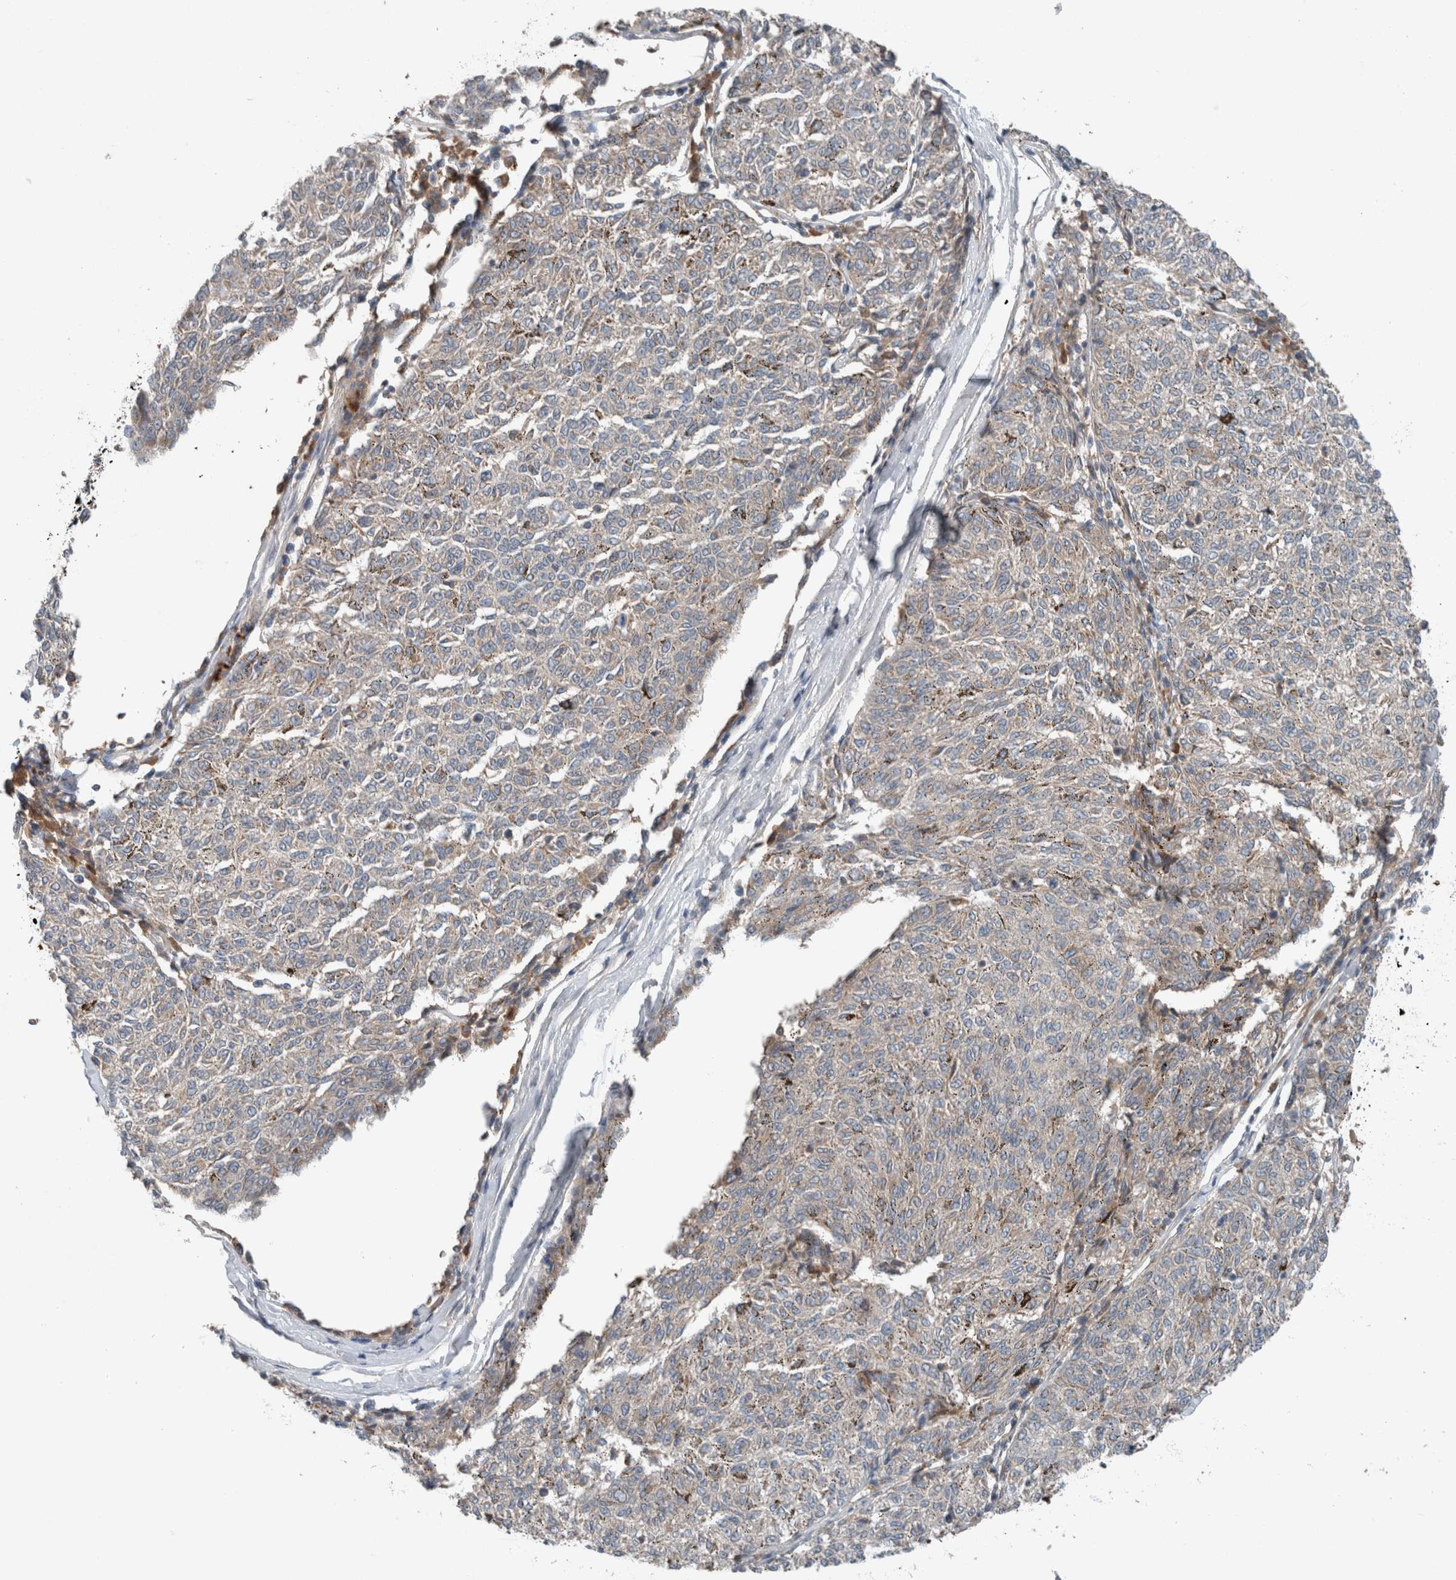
{"staining": {"intensity": "negative", "quantity": "none", "location": "none"}, "tissue": "melanoma", "cell_type": "Tumor cells", "image_type": "cancer", "snomed": [{"axis": "morphology", "description": "Malignant melanoma, NOS"}, {"axis": "topography", "description": "Skin"}], "caption": "A histopathology image of human melanoma is negative for staining in tumor cells.", "gene": "UGCG", "patient": {"sex": "female", "age": 72}}